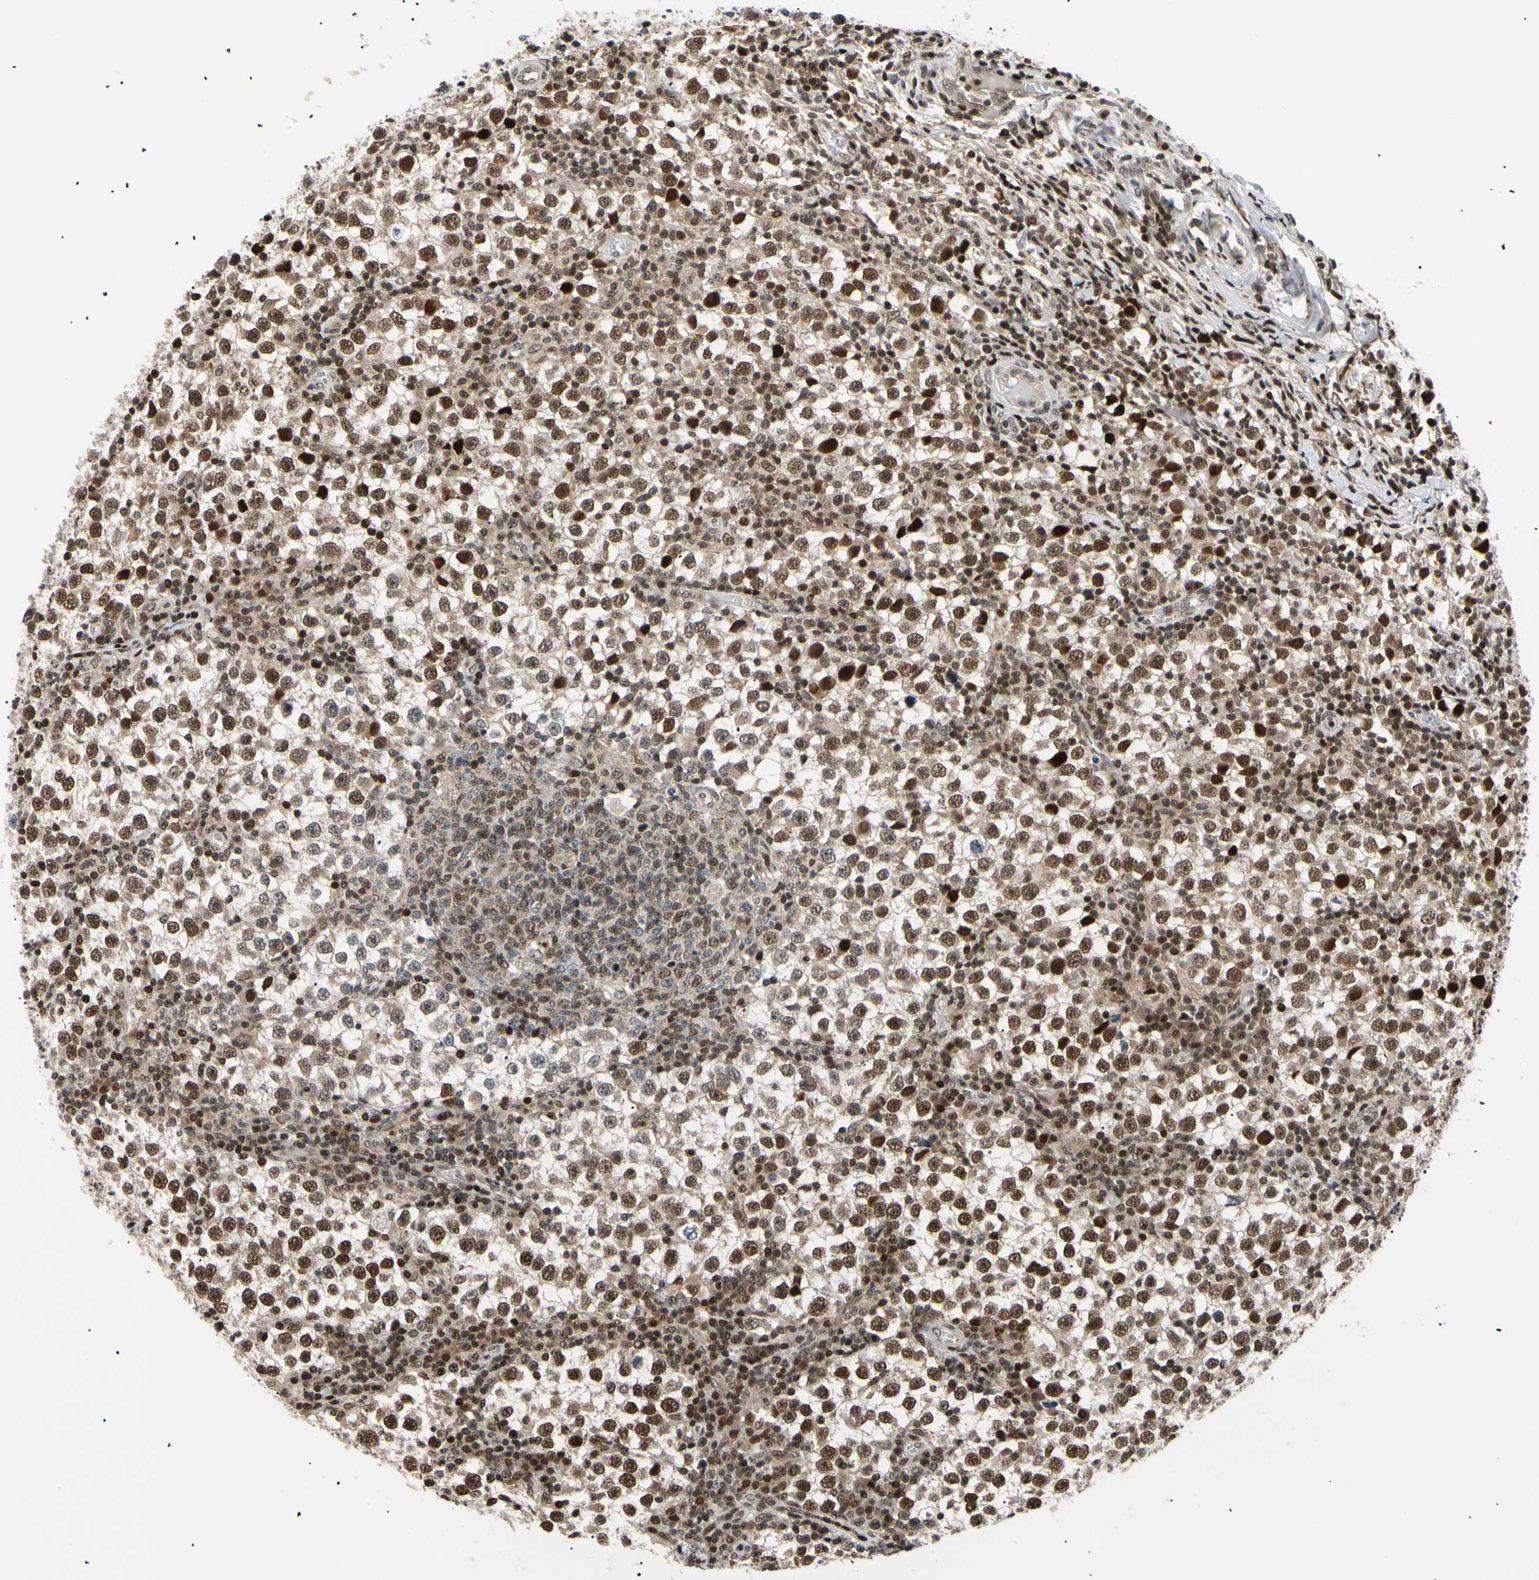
{"staining": {"intensity": "strong", "quantity": ">75%", "location": "nuclear"}, "tissue": "testis cancer", "cell_type": "Tumor cells", "image_type": "cancer", "snomed": [{"axis": "morphology", "description": "Seminoma, NOS"}, {"axis": "topography", "description": "Testis"}], "caption": "Immunohistochemistry (DAB (3,3'-diaminobenzidine)) staining of testis cancer reveals strong nuclear protein staining in about >75% of tumor cells.", "gene": "E2F1", "patient": {"sex": "male", "age": 65}}